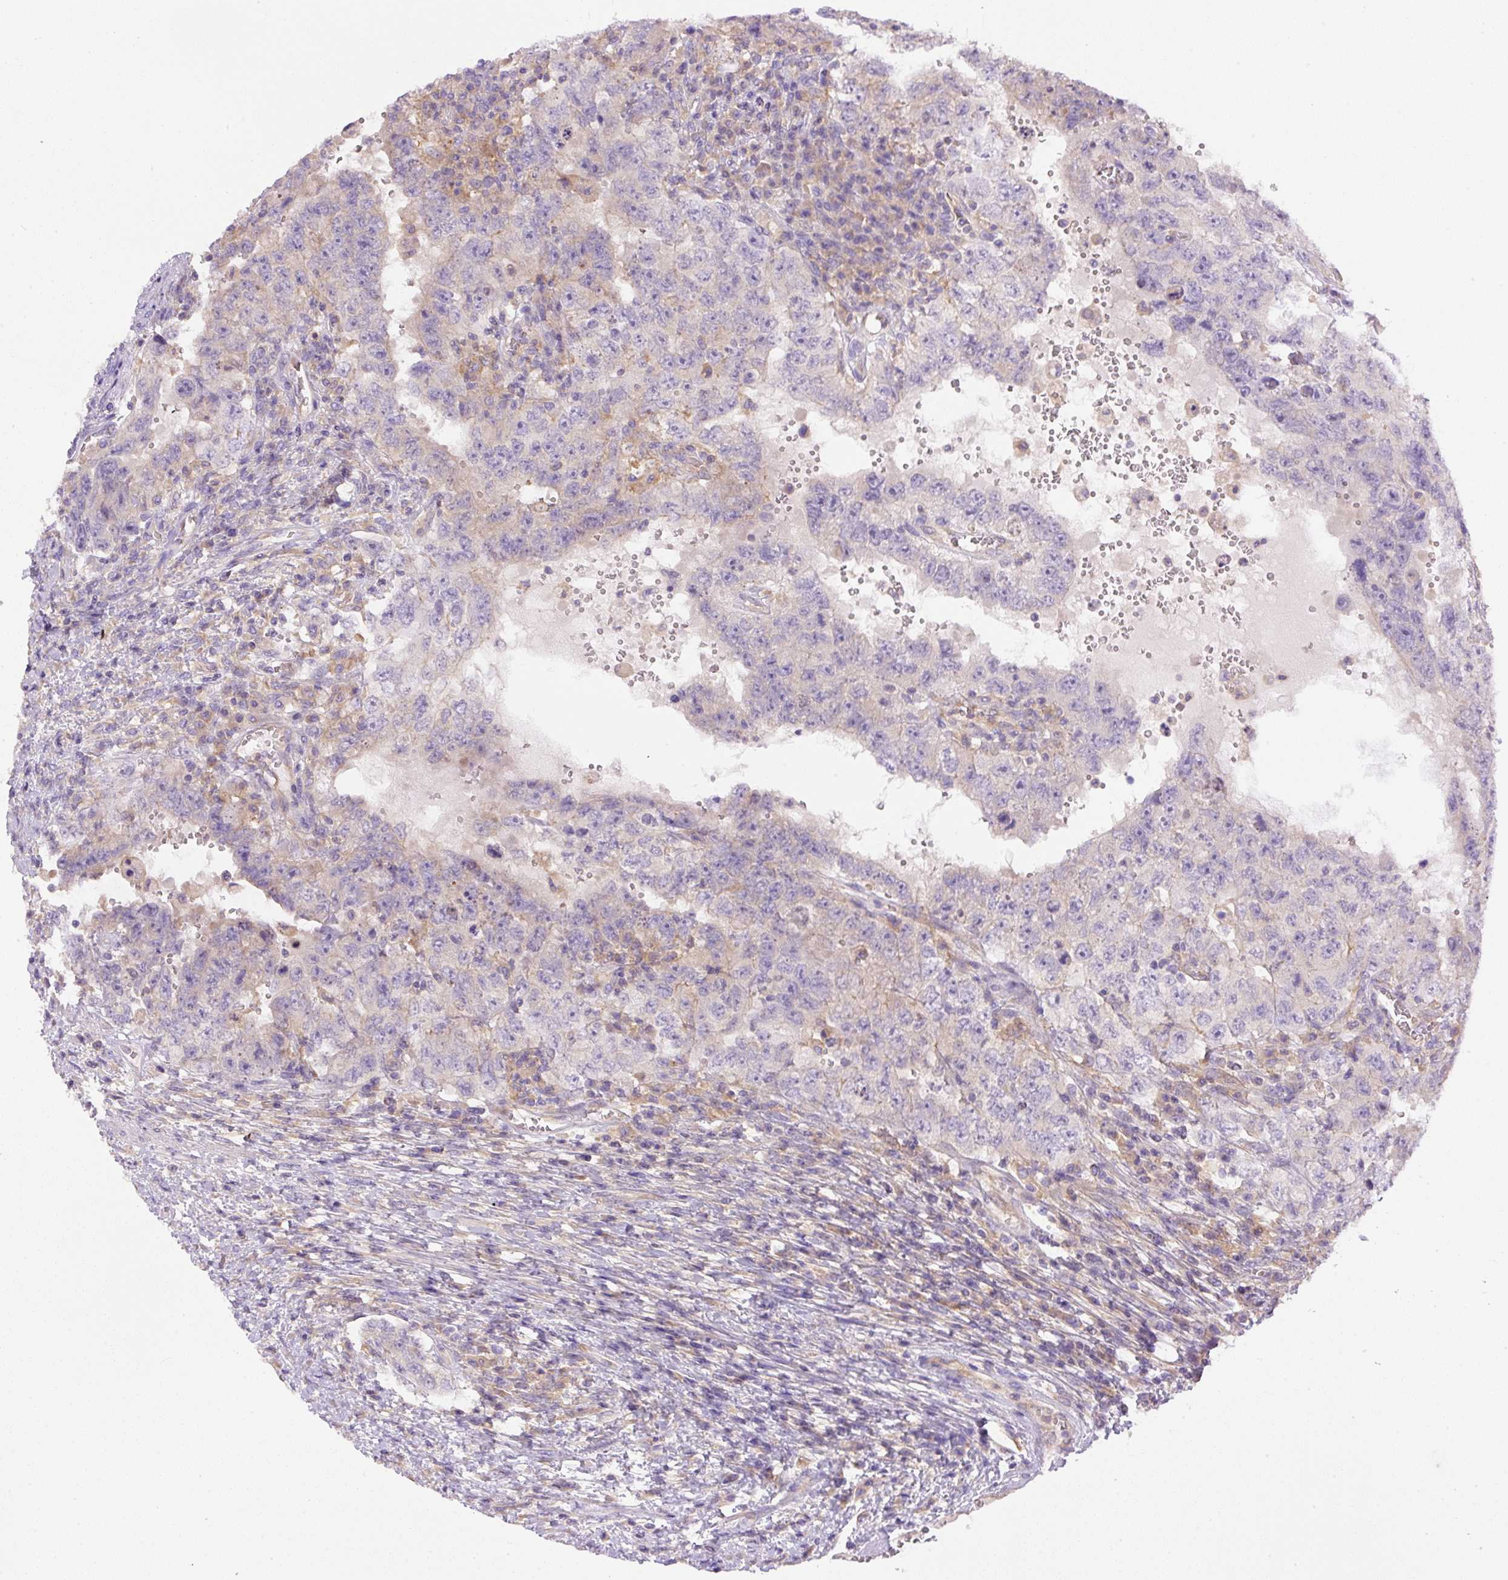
{"staining": {"intensity": "negative", "quantity": "none", "location": "none"}, "tissue": "testis cancer", "cell_type": "Tumor cells", "image_type": "cancer", "snomed": [{"axis": "morphology", "description": "Carcinoma, Embryonal, NOS"}, {"axis": "topography", "description": "Testis"}], "caption": "Tumor cells show no significant staining in embryonal carcinoma (testis).", "gene": "DAPK1", "patient": {"sex": "male", "age": 26}}